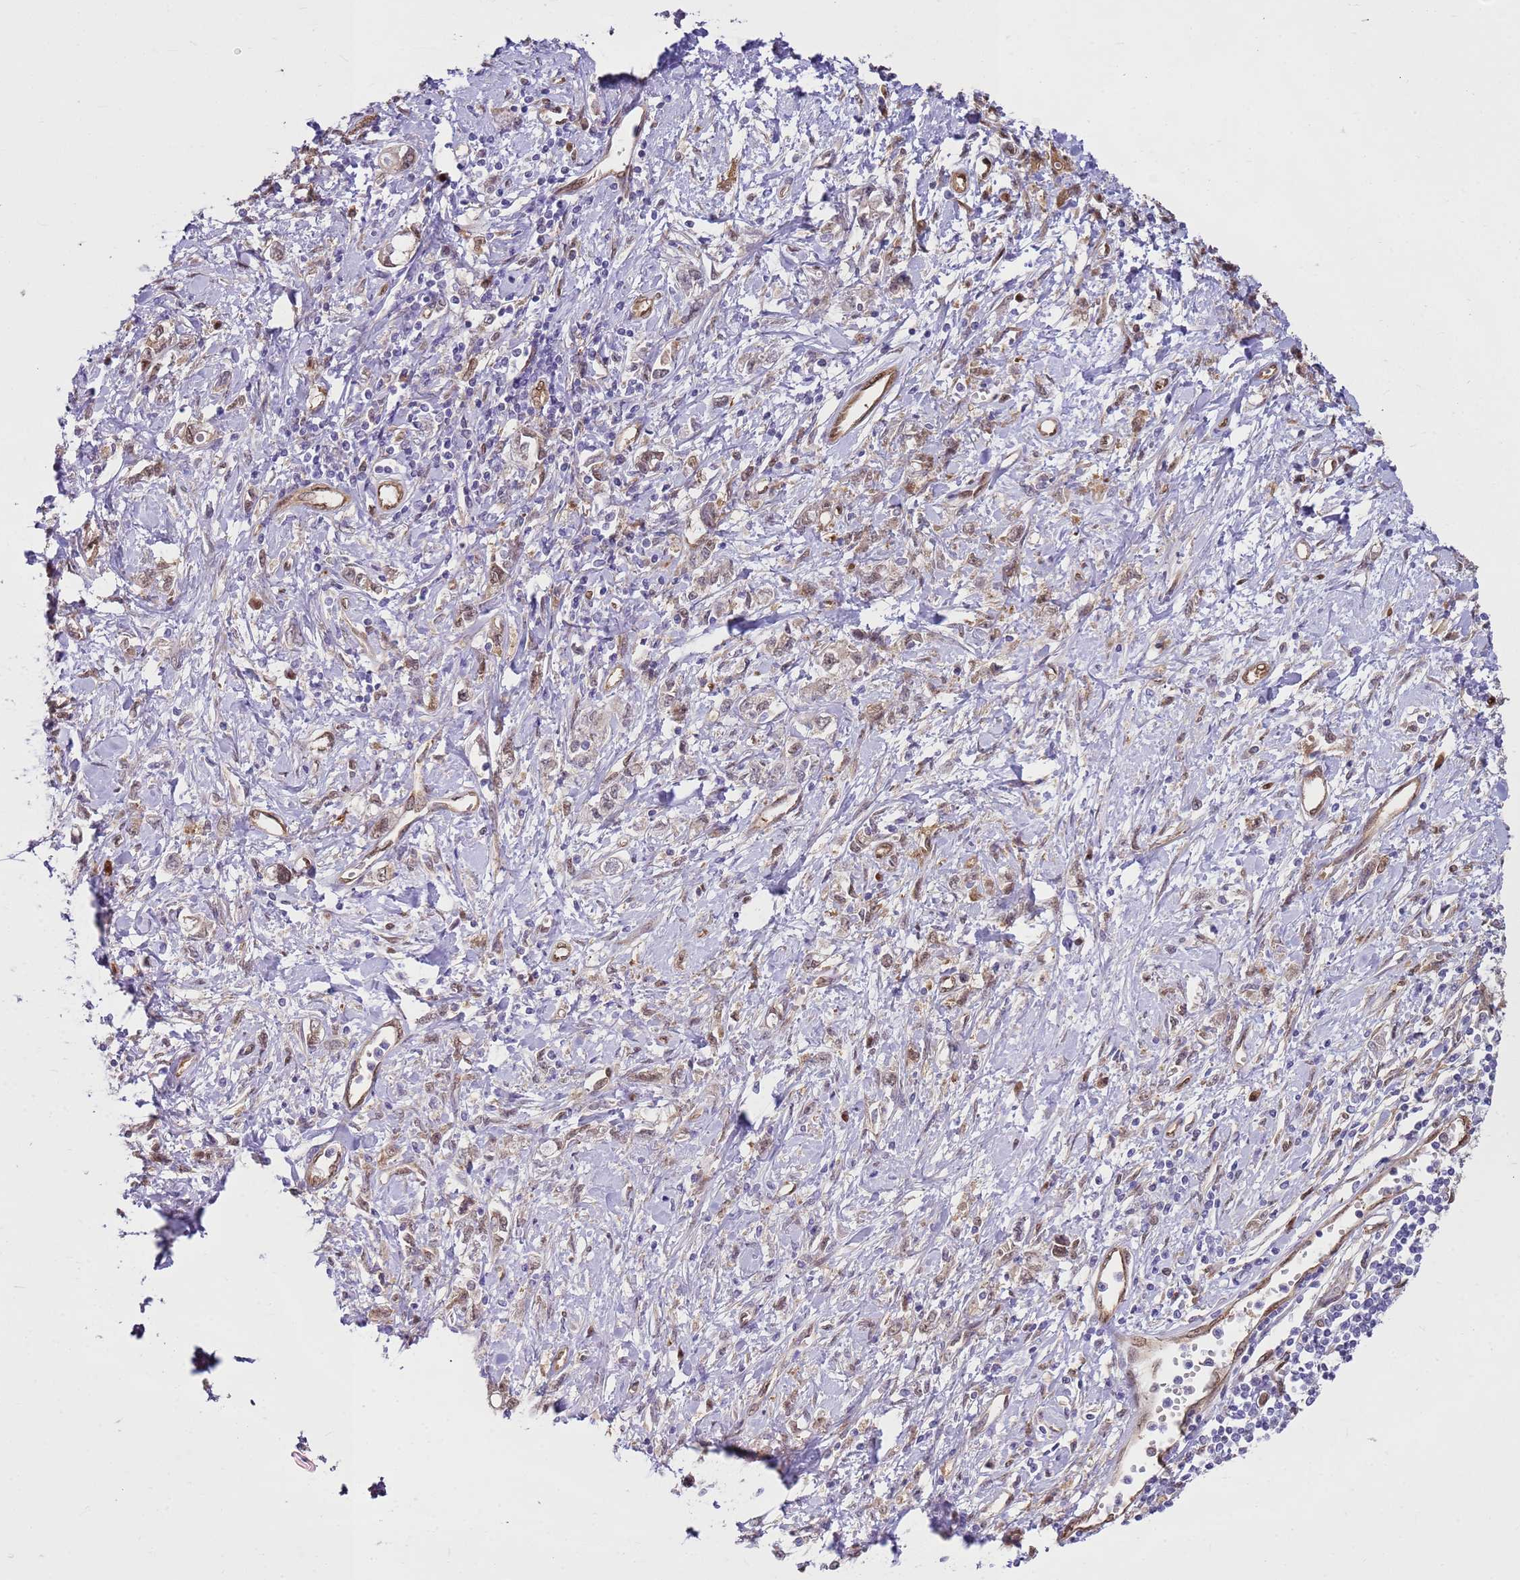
{"staining": {"intensity": "weak", "quantity": "25%-75%", "location": "cytoplasmic/membranous"}, "tissue": "stomach cancer", "cell_type": "Tumor cells", "image_type": "cancer", "snomed": [{"axis": "morphology", "description": "Adenocarcinoma, NOS"}, {"axis": "topography", "description": "Stomach"}], "caption": "There is low levels of weak cytoplasmic/membranous expression in tumor cells of adenocarcinoma (stomach), as demonstrated by immunohistochemical staining (brown color).", "gene": "YWHAE", "patient": {"sex": "female", "age": 76}}